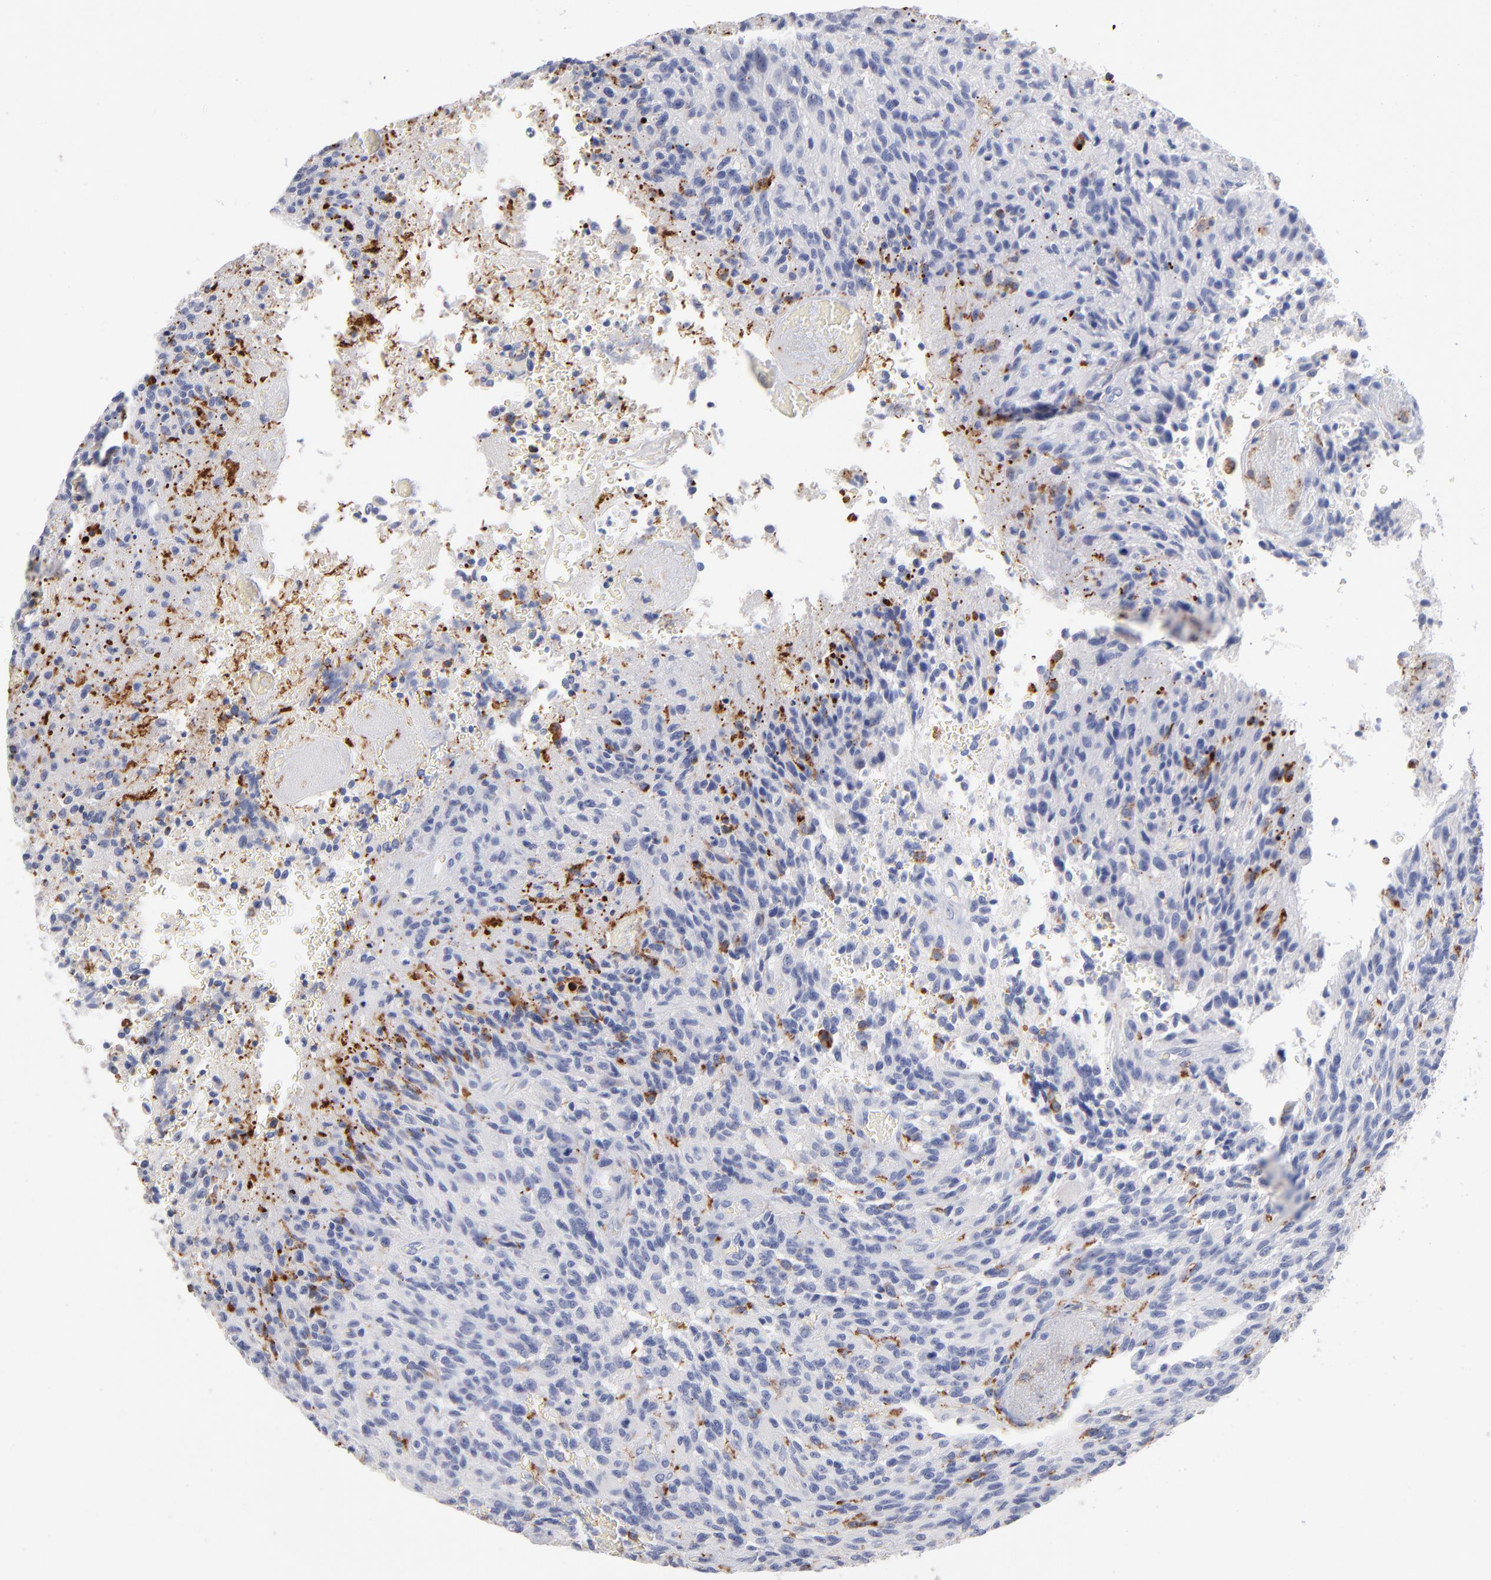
{"staining": {"intensity": "negative", "quantity": "none", "location": "none"}, "tissue": "glioma", "cell_type": "Tumor cells", "image_type": "cancer", "snomed": [{"axis": "morphology", "description": "Normal tissue, NOS"}, {"axis": "morphology", "description": "Glioma, malignant, High grade"}, {"axis": "topography", "description": "Cerebral cortex"}], "caption": "Micrograph shows no protein staining in tumor cells of glioma tissue. The staining was performed using DAB to visualize the protein expression in brown, while the nuclei were stained in blue with hematoxylin (Magnification: 20x).", "gene": "CD180", "patient": {"sex": "male", "age": 56}}